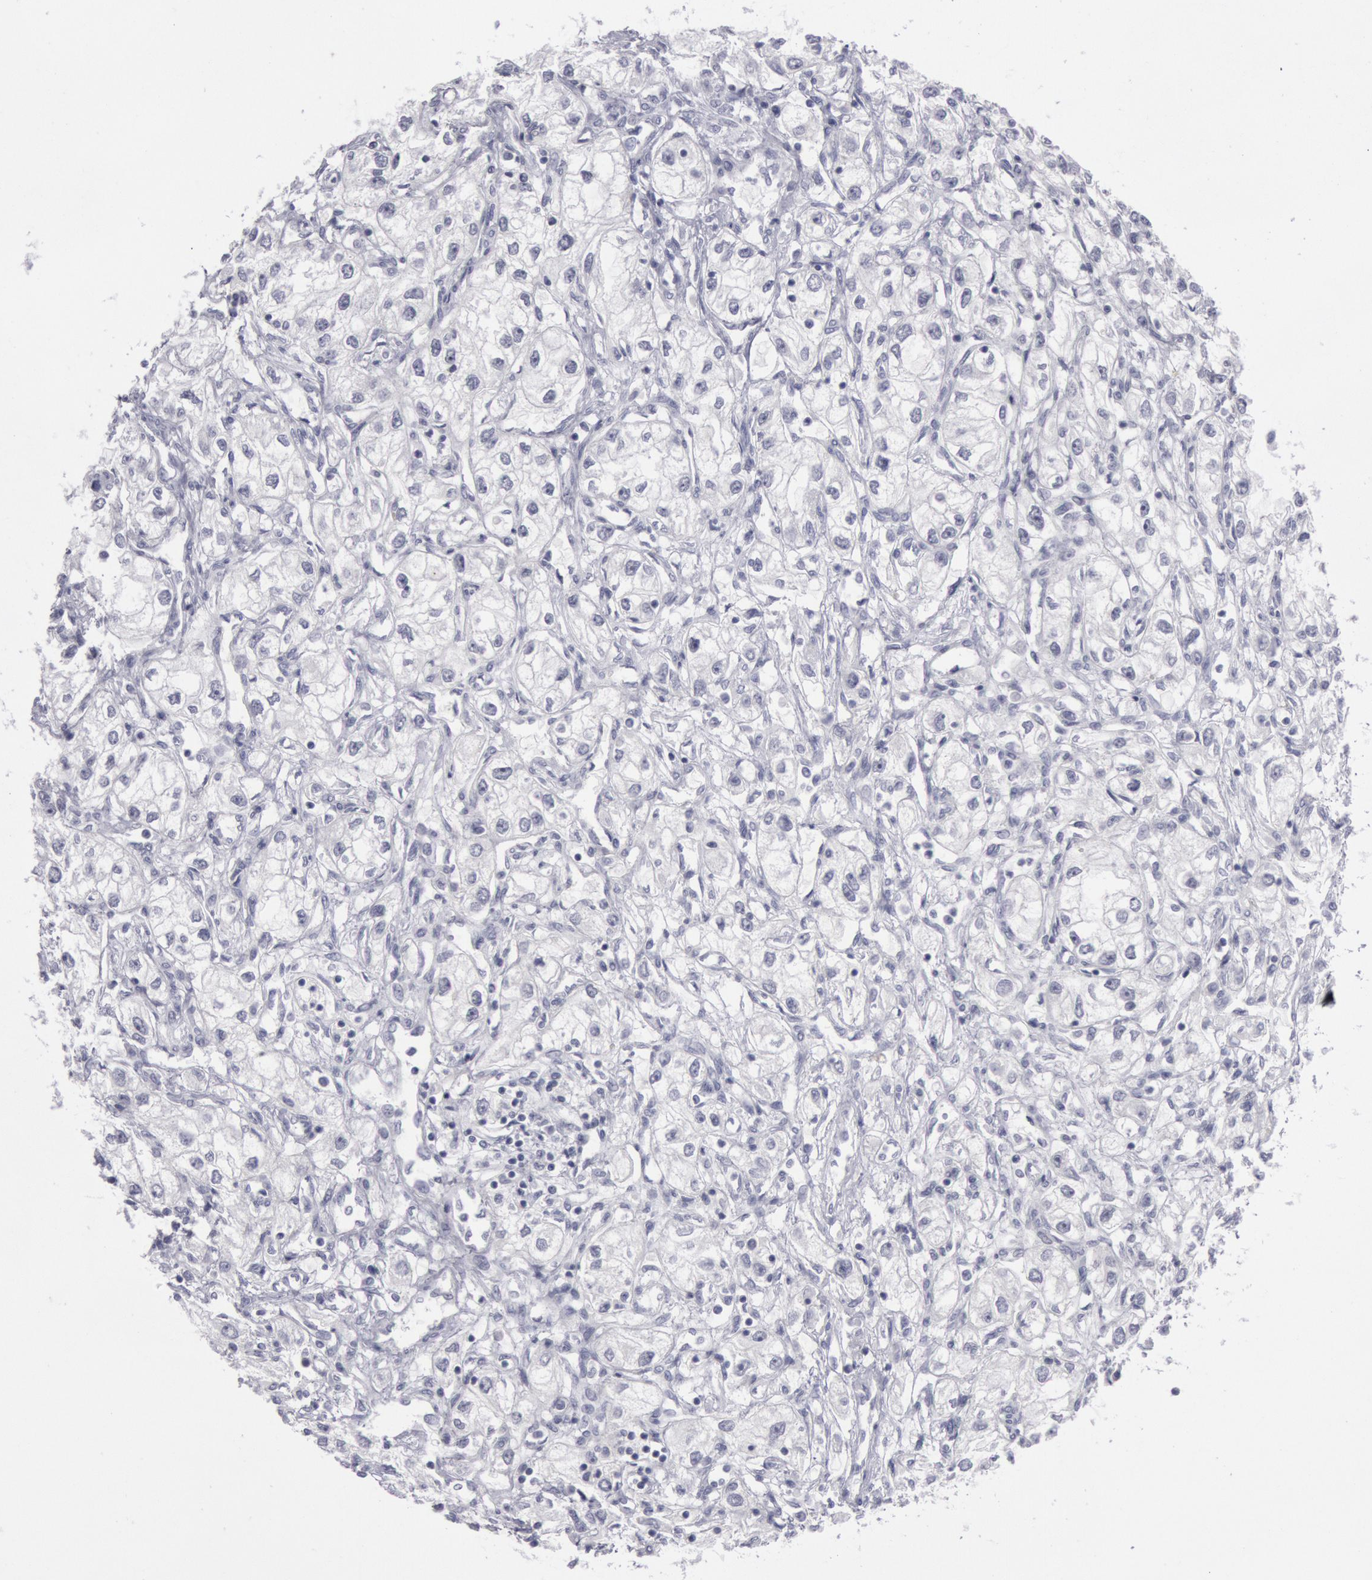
{"staining": {"intensity": "negative", "quantity": "none", "location": "none"}, "tissue": "renal cancer", "cell_type": "Tumor cells", "image_type": "cancer", "snomed": [{"axis": "morphology", "description": "Adenocarcinoma, NOS"}, {"axis": "topography", "description": "Kidney"}], "caption": "Adenocarcinoma (renal) was stained to show a protein in brown. There is no significant staining in tumor cells.", "gene": "KRT16", "patient": {"sex": "male", "age": 57}}